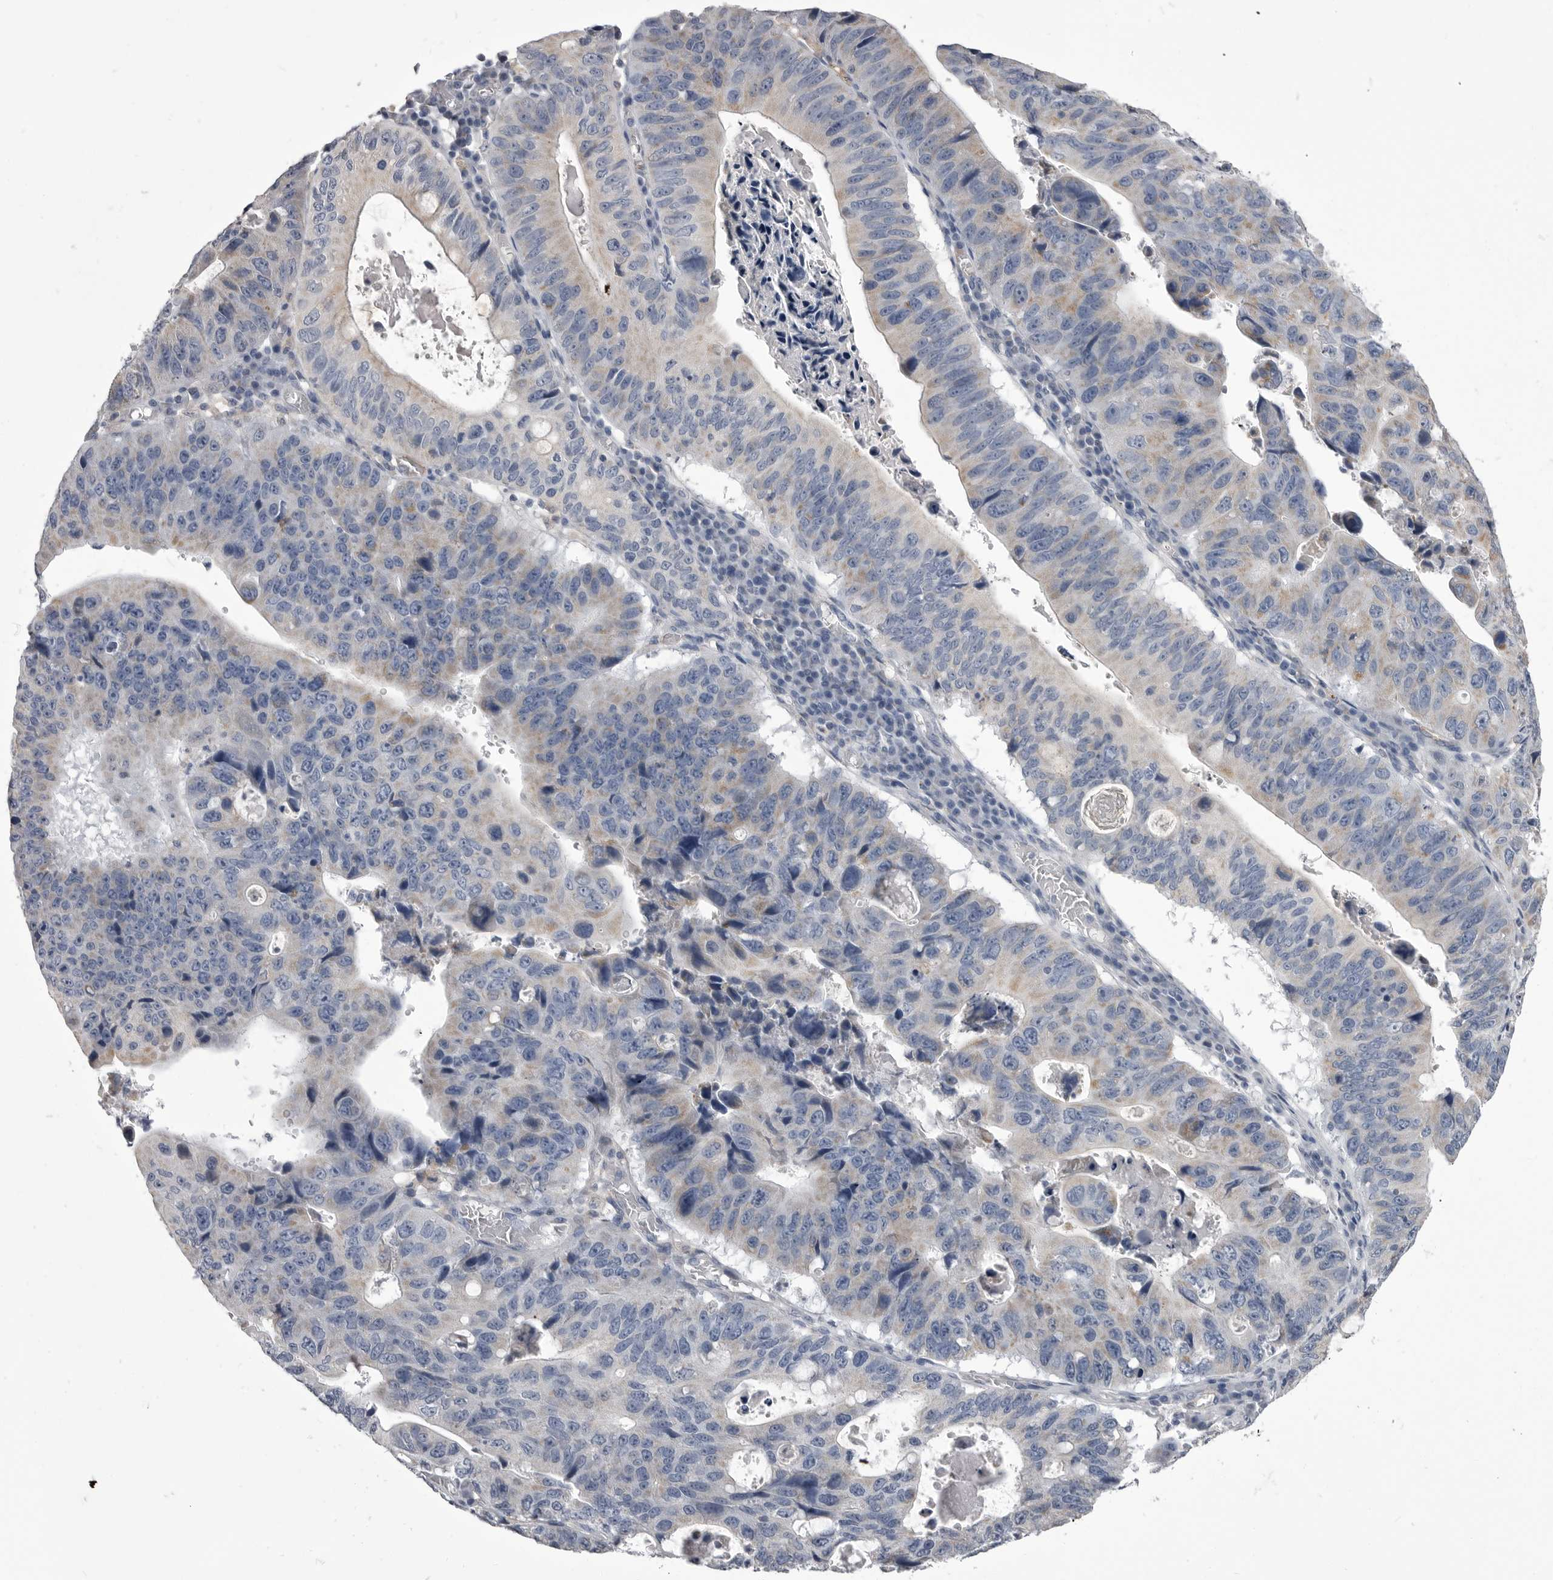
{"staining": {"intensity": "weak", "quantity": "25%-75%", "location": "cytoplasmic/membranous"}, "tissue": "stomach cancer", "cell_type": "Tumor cells", "image_type": "cancer", "snomed": [{"axis": "morphology", "description": "Adenocarcinoma, NOS"}, {"axis": "topography", "description": "Stomach"}], "caption": "Stomach cancer stained for a protein exhibits weak cytoplasmic/membranous positivity in tumor cells.", "gene": "OPLAH", "patient": {"sex": "male", "age": 59}}